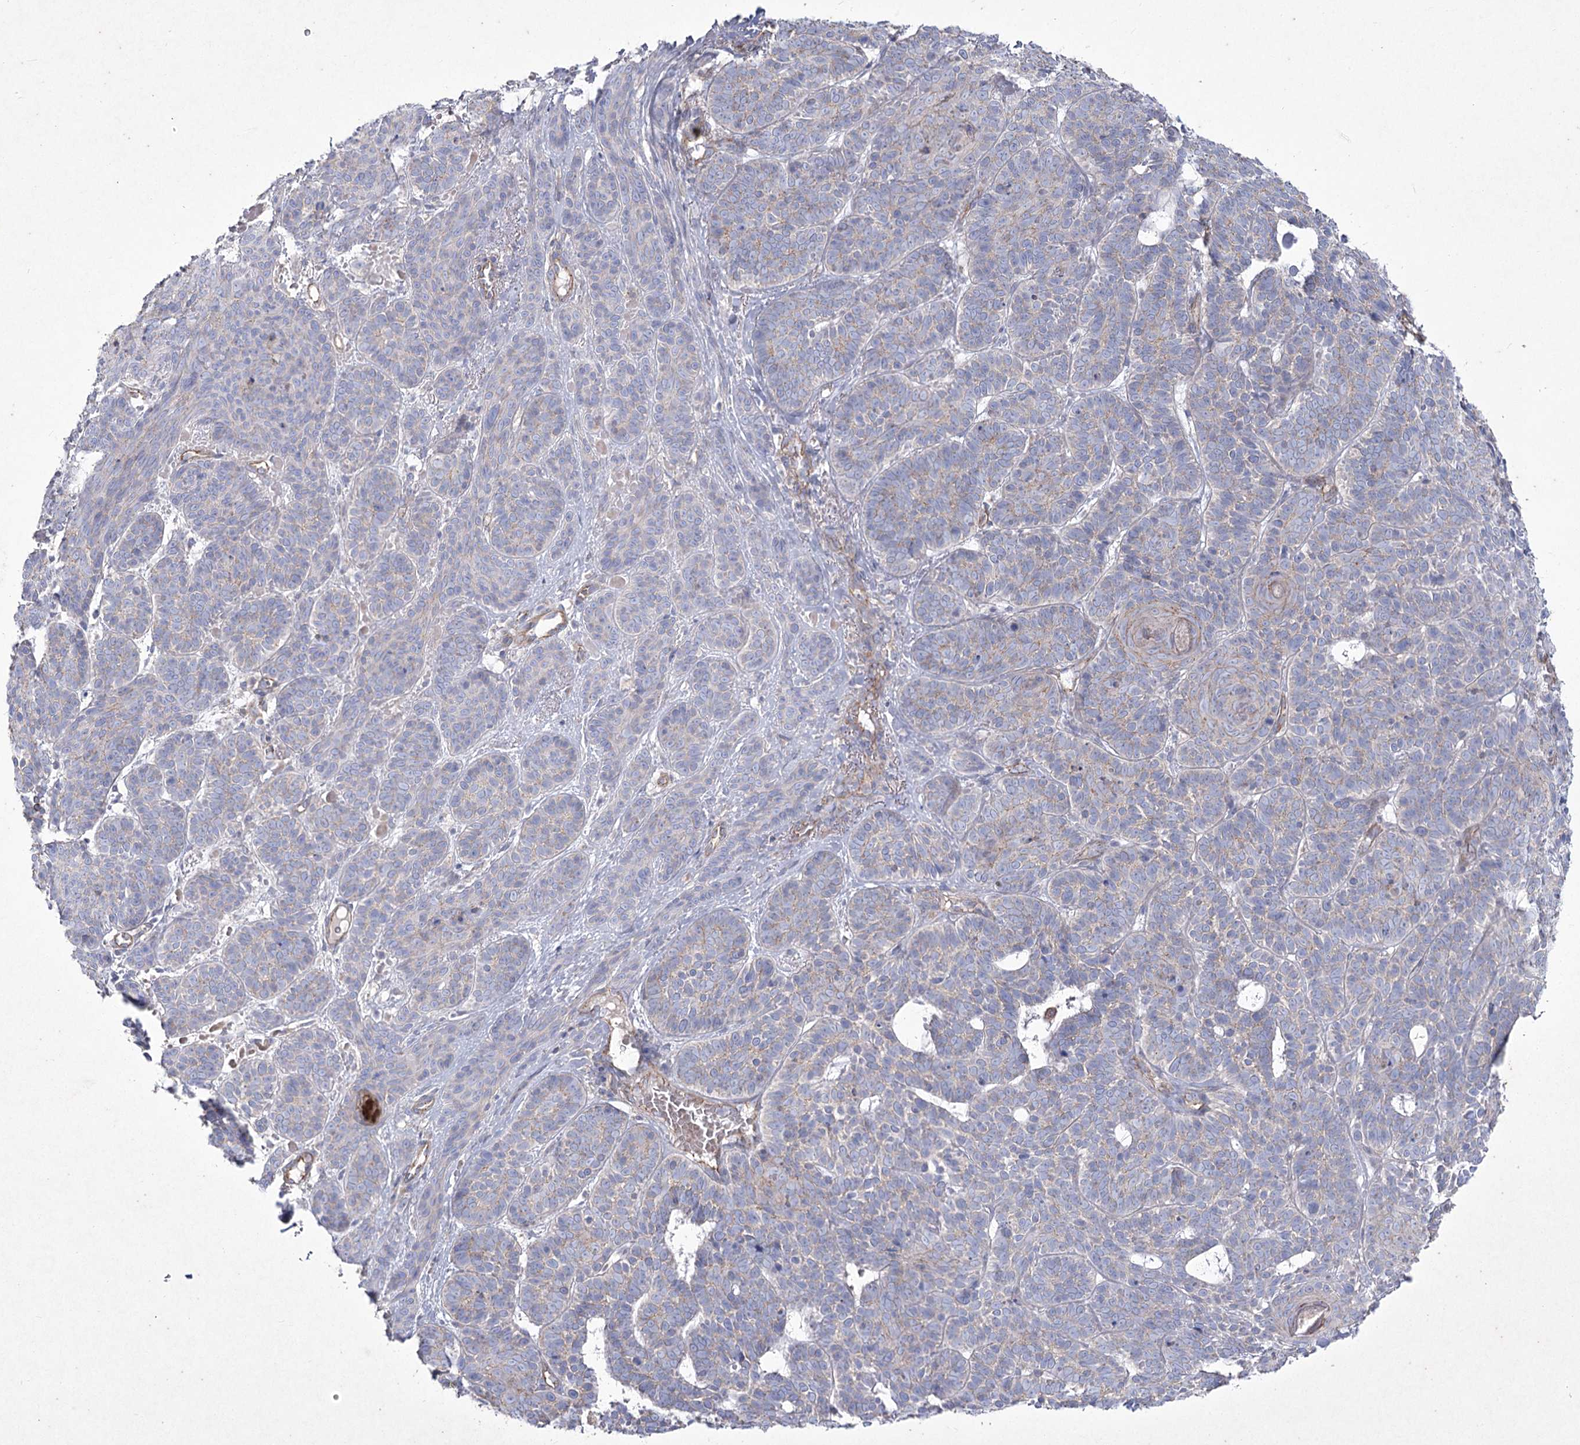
{"staining": {"intensity": "weak", "quantity": "<25%", "location": "cytoplasmic/membranous"}, "tissue": "skin cancer", "cell_type": "Tumor cells", "image_type": "cancer", "snomed": [{"axis": "morphology", "description": "Basal cell carcinoma"}, {"axis": "topography", "description": "Skin"}], "caption": "DAB (3,3'-diaminobenzidine) immunohistochemical staining of skin cancer reveals no significant staining in tumor cells. (DAB (3,3'-diaminobenzidine) IHC visualized using brightfield microscopy, high magnification).", "gene": "LDLRAD3", "patient": {"sex": "male", "age": 85}}